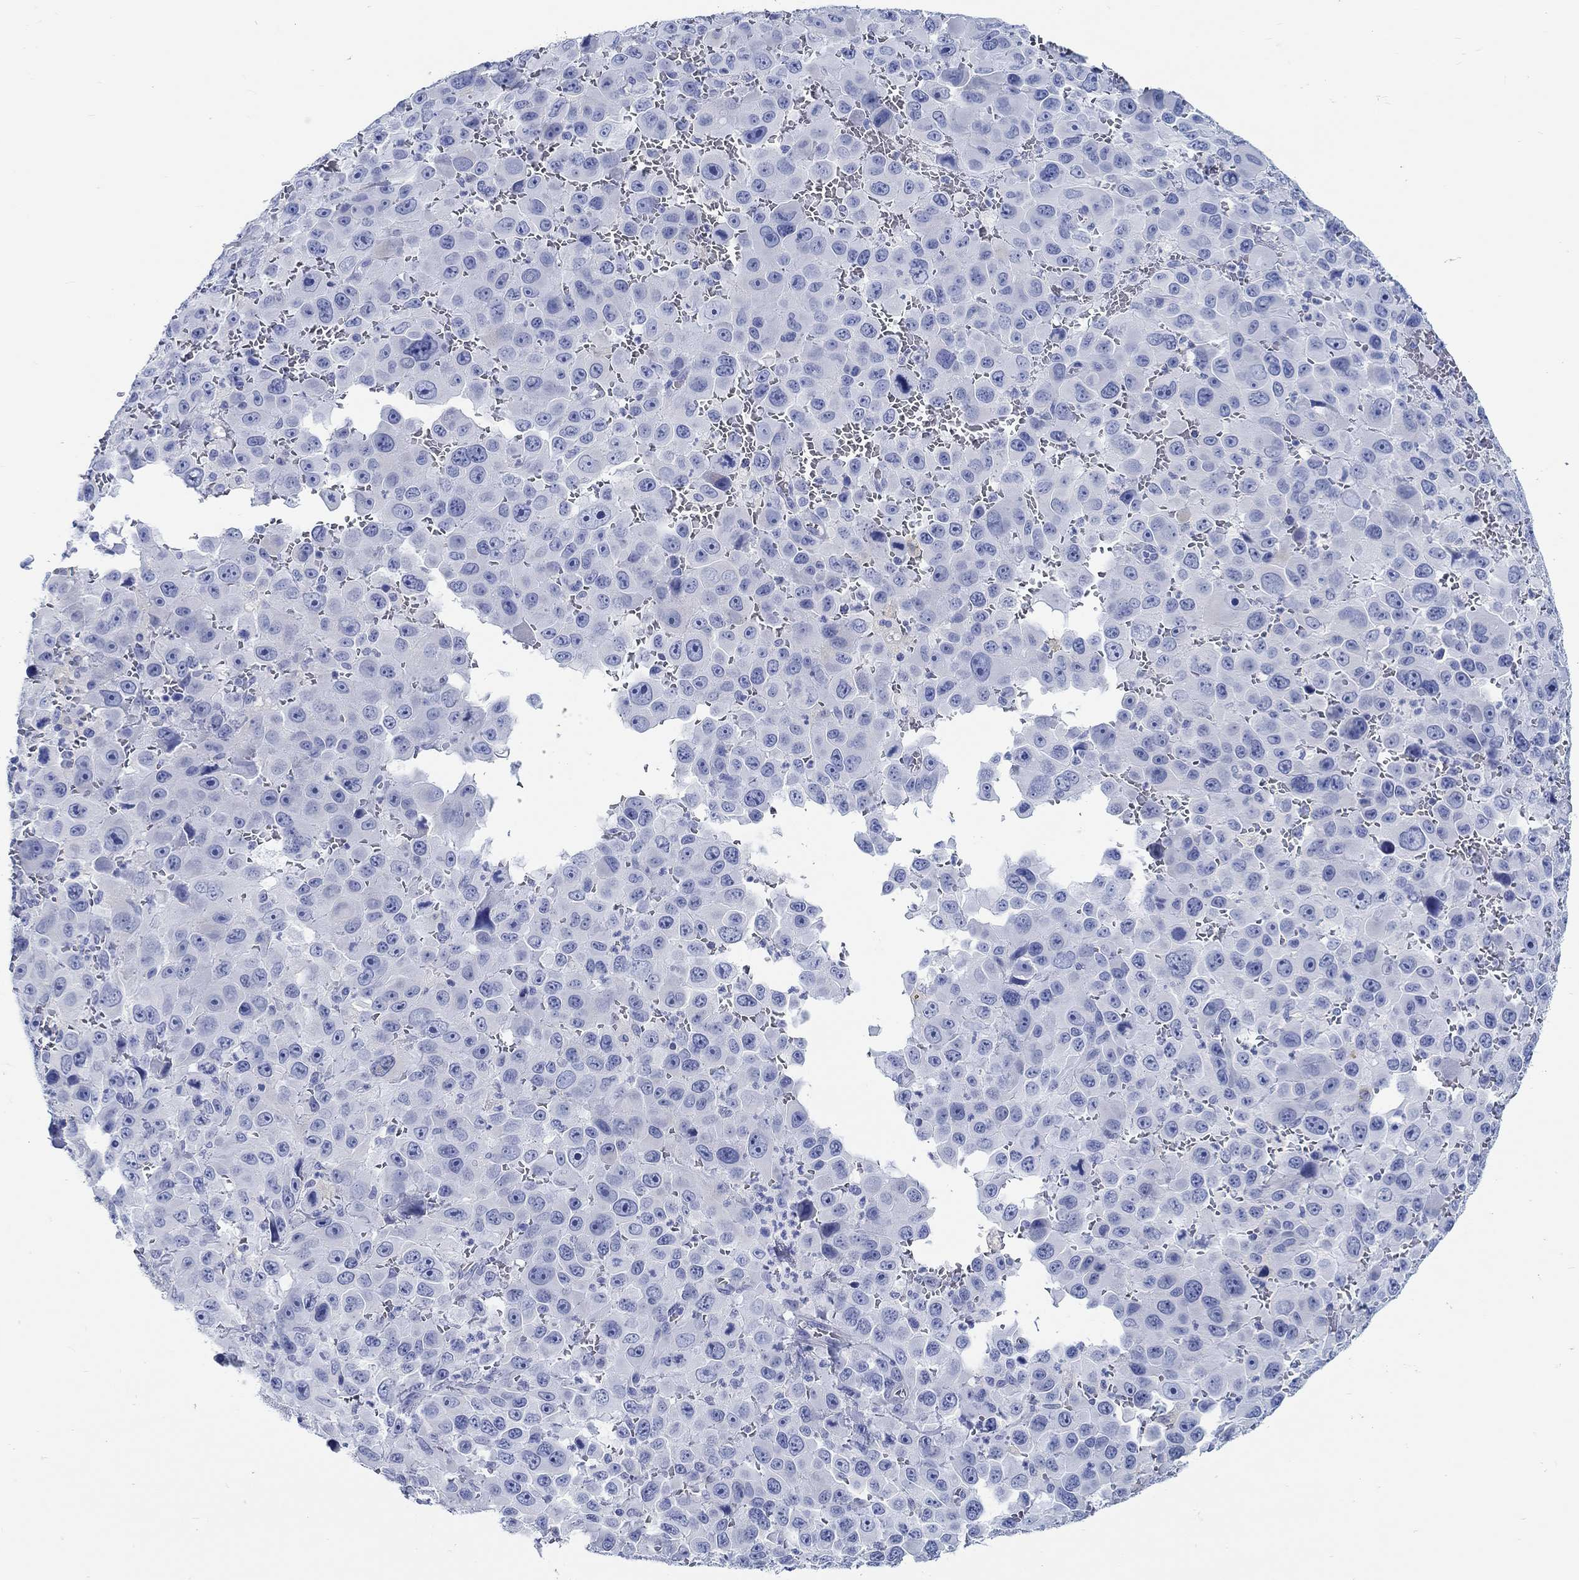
{"staining": {"intensity": "negative", "quantity": "none", "location": "none"}, "tissue": "melanoma", "cell_type": "Tumor cells", "image_type": "cancer", "snomed": [{"axis": "morphology", "description": "Malignant melanoma, NOS"}, {"axis": "topography", "description": "Skin"}], "caption": "This is an IHC micrograph of human melanoma. There is no expression in tumor cells.", "gene": "RD3L", "patient": {"sex": "female", "age": 91}}